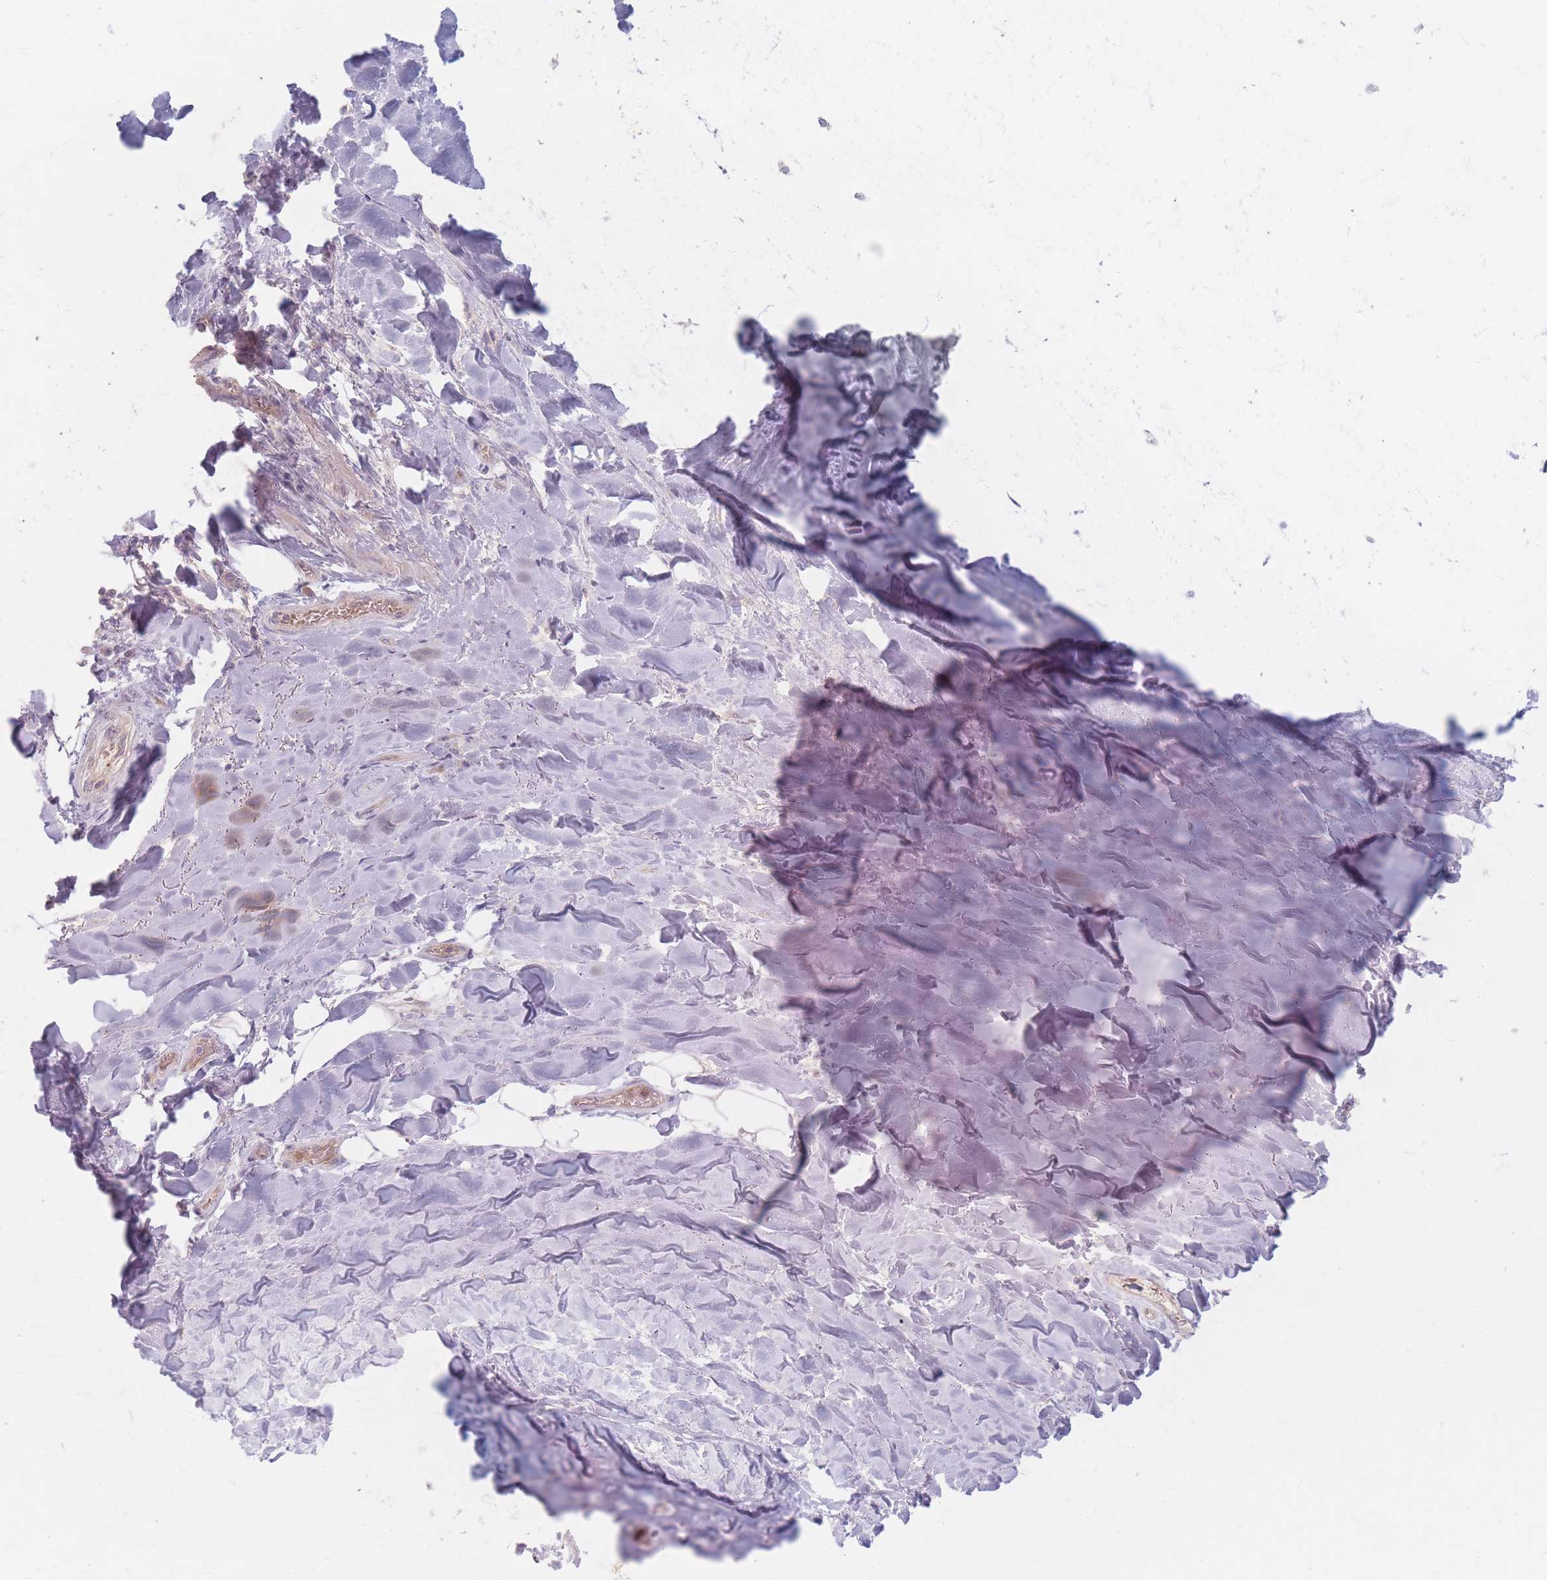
{"staining": {"intensity": "negative", "quantity": "none", "location": "none"}, "tissue": "adipose tissue", "cell_type": "Adipocytes", "image_type": "normal", "snomed": [{"axis": "morphology", "description": "Normal tissue, NOS"}, {"axis": "topography", "description": "Lymph node"}, {"axis": "topography", "description": "Cartilage tissue"}, {"axis": "topography", "description": "Bronchus"}], "caption": "An IHC image of benign adipose tissue is shown. There is no staining in adipocytes of adipose tissue. (DAB (3,3'-diaminobenzidine) IHC visualized using brightfield microscopy, high magnification).", "gene": "CHCHD7", "patient": {"sex": "male", "age": 63}}